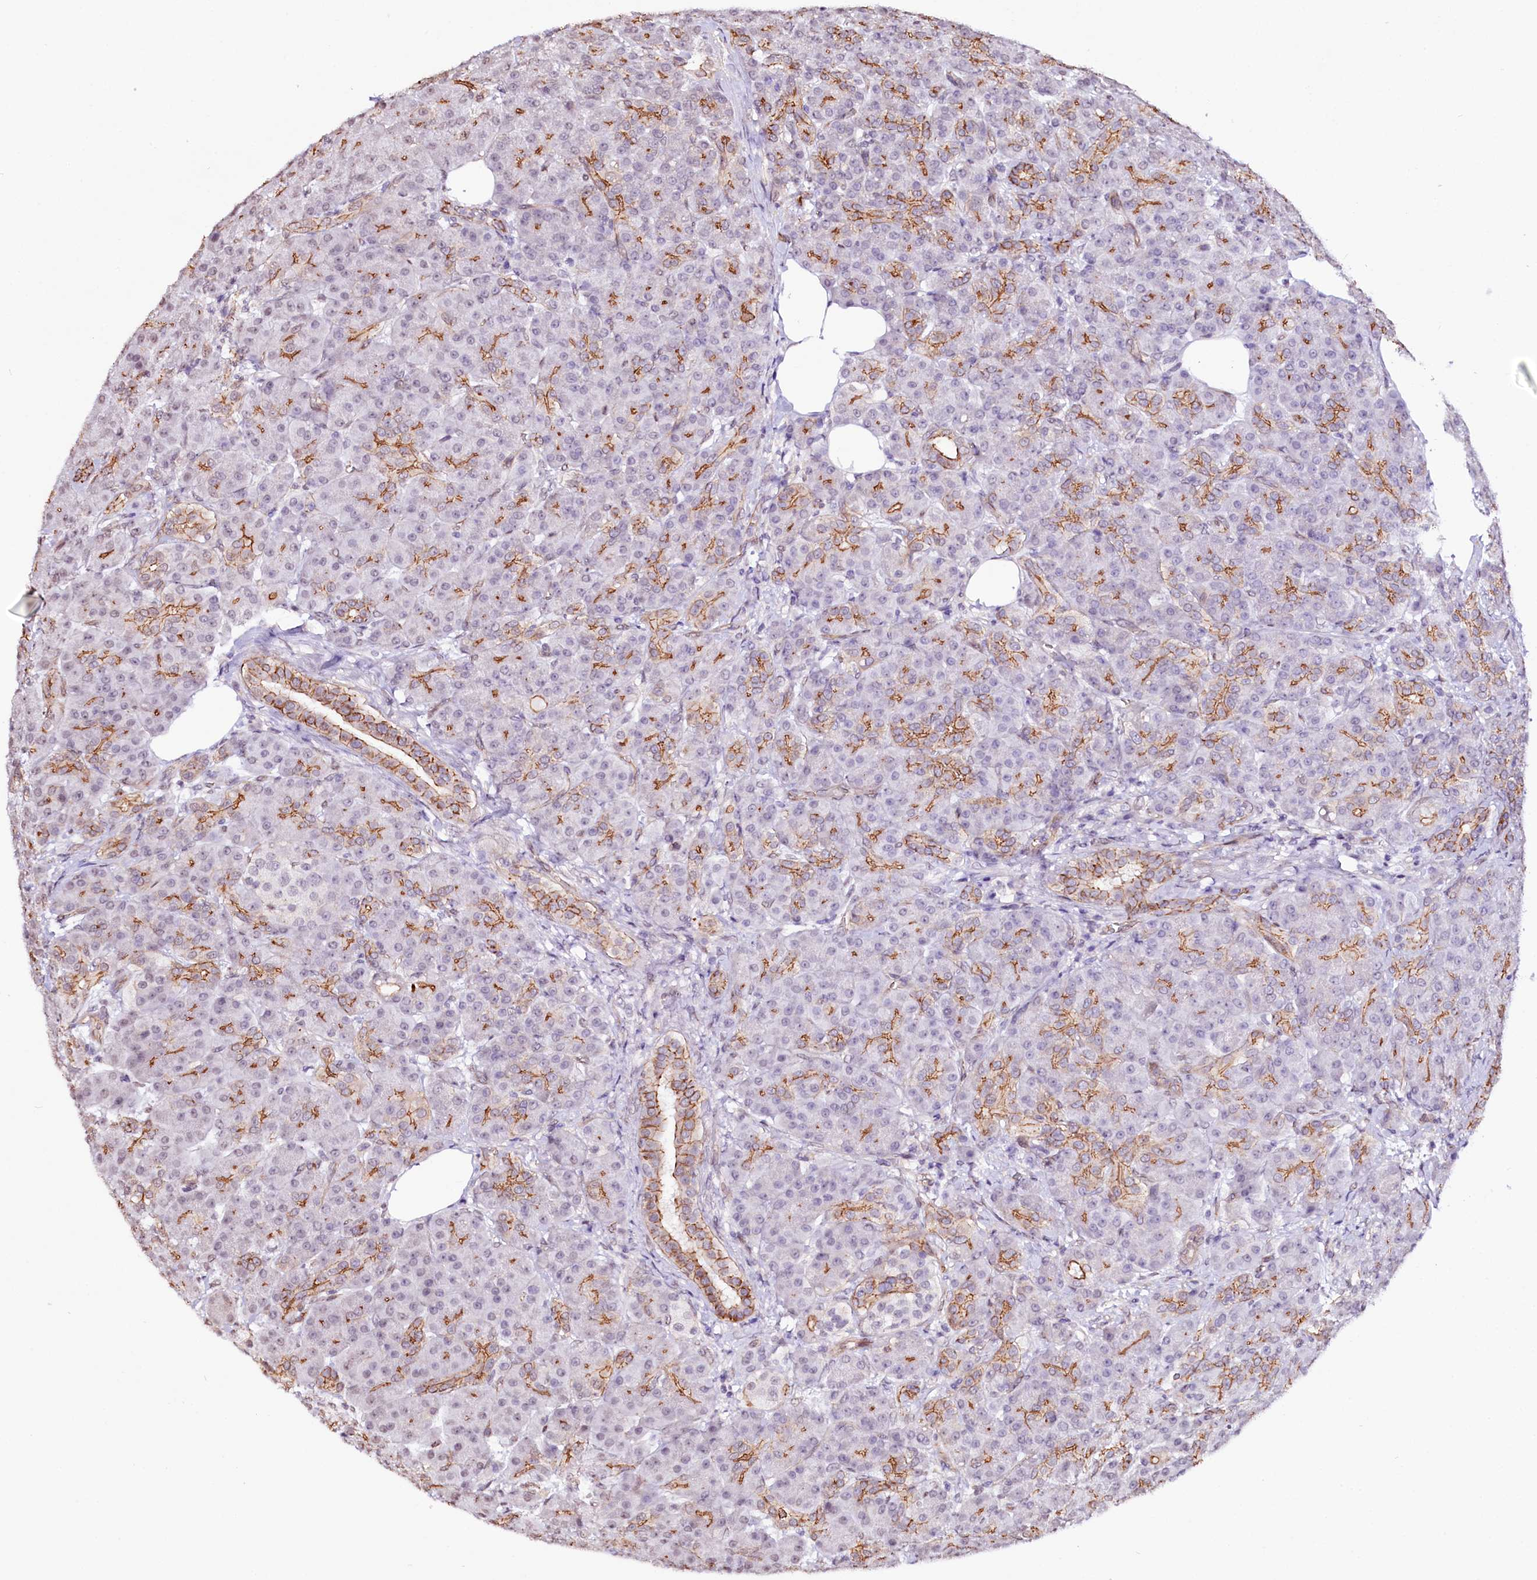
{"staining": {"intensity": "moderate", "quantity": "25%-75%", "location": "cytoplasmic/membranous"}, "tissue": "pancreas", "cell_type": "Exocrine glandular cells", "image_type": "normal", "snomed": [{"axis": "morphology", "description": "Normal tissue, NOS"}, {"axis": "topography", "description": "Pancreas"}], "caption": "This is a photomicrograph of immunohistochemistry (IHC) staining of normal pancreas, which shows moderate positivity in the cytoplasmic/membranous of exocrine glandular cells.", "gene": "ST7", "patient": {"sex": "male", "age": 63}}